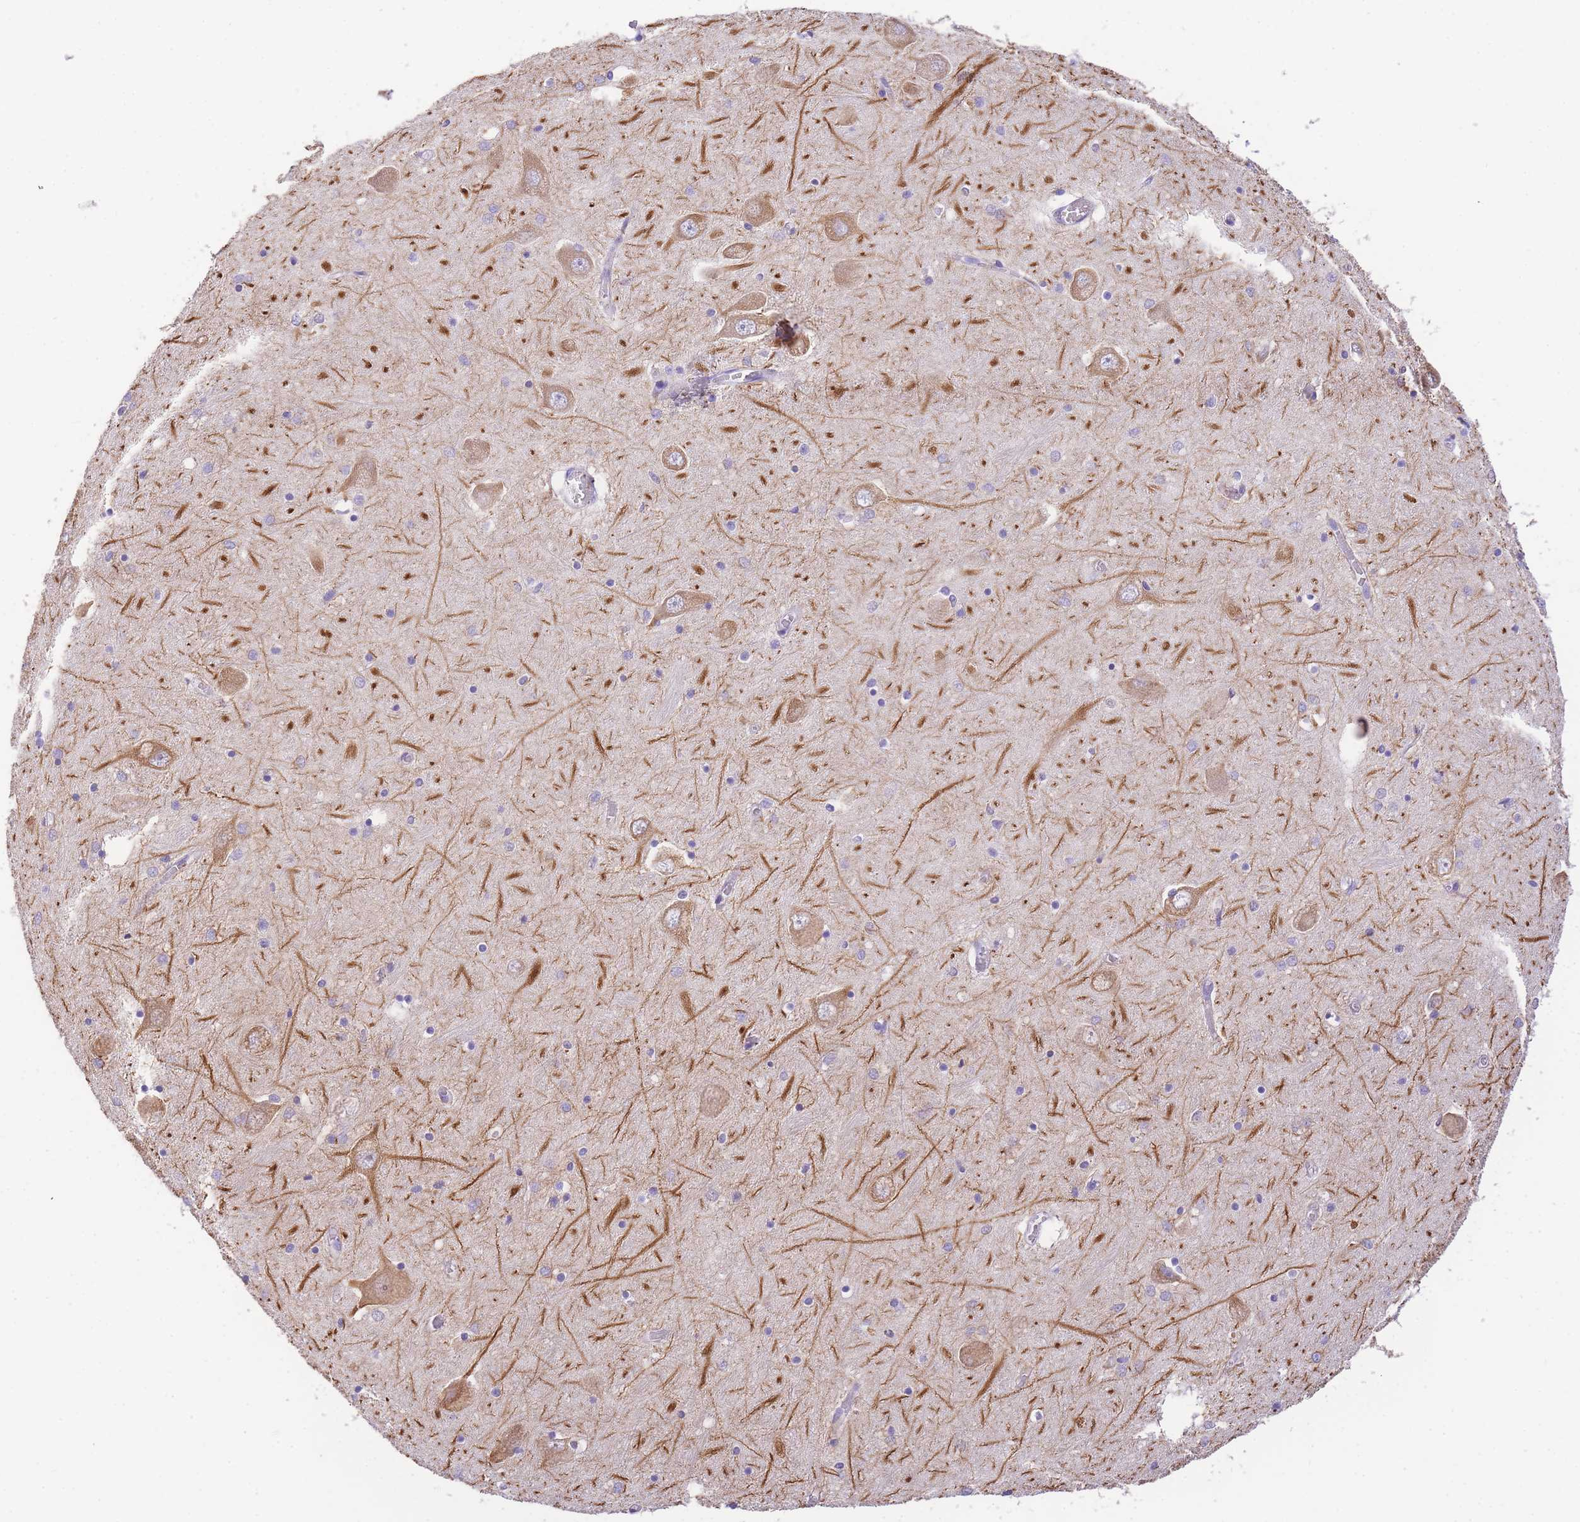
{"staining": {"intensity": "negative", "quantity": "none", "location": "none"}, "tissue": "hippocampus", "cell_type": "Glial cells", "image_type": "normal", "snomed": [{"axis": "morphology", "description": "Normal tissue, NOS"}, {"axis": "topography", "description": "Hippocampus"}], "caption": "Histopathology image shows no significant protein expression in glial cells of unremarkable hippocampus.", "gene": "EPN2", "patient": {"sex": "male", "age": 70}}